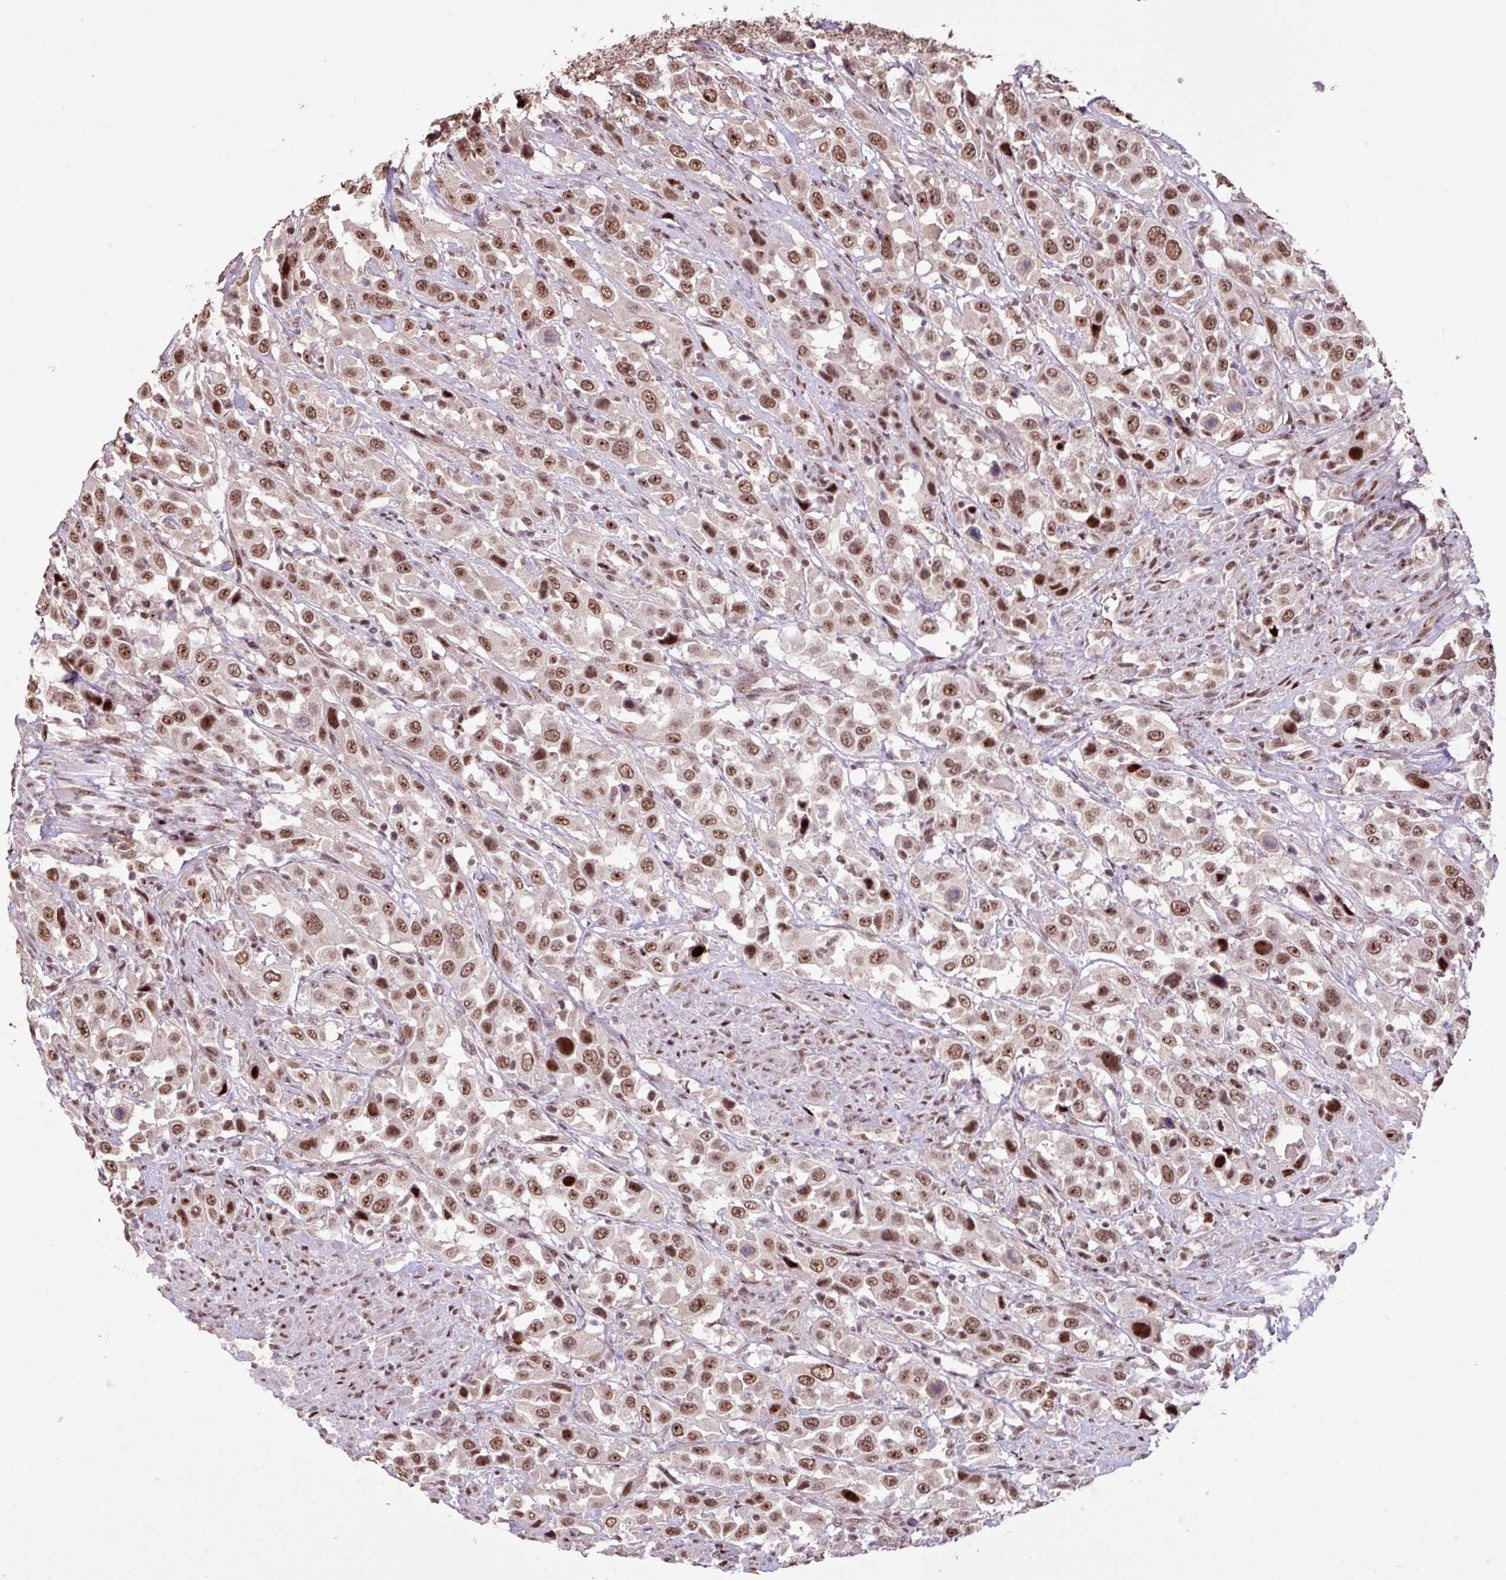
{"staining": {"intensity": "moderate", "quantity": ">75%", "location": "nuclear"}, "tissue": "urothelial cancer", "cell_type": "Tumor cells", "image_type": "cancer", "snomed": [{"axis": "morphology", "description": "Urothelial carcinoma, High grade"}, {"axis": "topography", "description": "Urinary bladder"}], "caption": "The immunohistochemical stain shows moderate nuclear positivity in tumor cells of urothelial cancer tissue.", "gene": "ZNF709", "patient": {"sex": "male", "age": 61}}